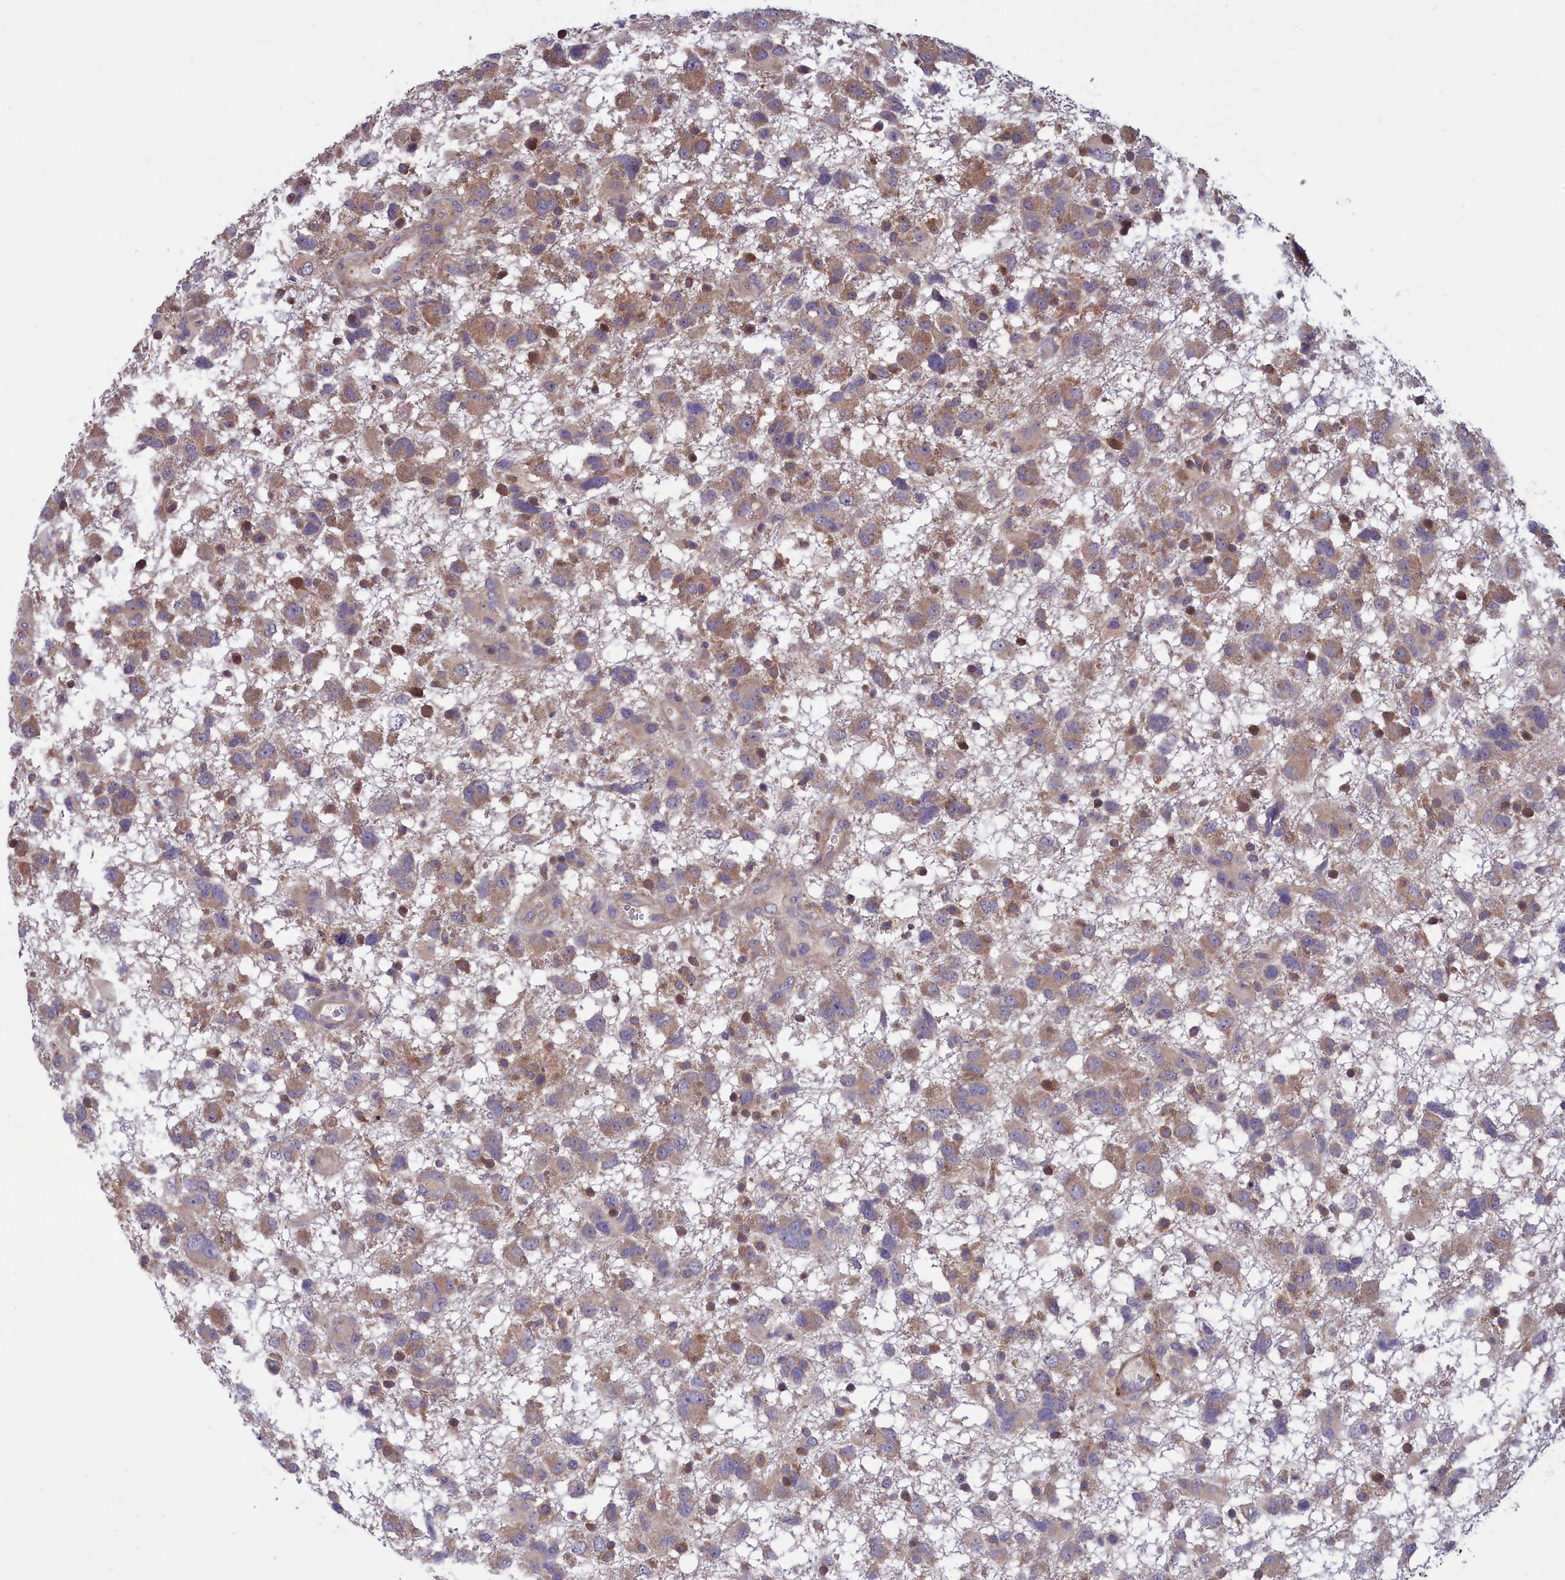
{"staining": {"intensity": "moderate", "quantity": "25%-75%", "location": "cytoplasmic/membranous"}, "tissue": "glioma", "cell_type": "Tumor cells", "image_type": "cancer", "snomed": [{"axis": "morphology", "description": "Glioma, malignant, High grade"}, {"axis": "topography", "description": "Brain"}], "caption": "The histopathology image demonstrates immunohistochemical staining of malignant high-grade glioma. There is moderate cytoplasmic/membranous staining is seen in approximately 25%-75% of tumor cells. The staining is performed using DAB (3,3'-diaminobenzidine) brown chromogen to label protein expression. The nuclei are counter-stained blue using hematoxylin.", "gene": "AMDHD2", "patient": {"sex": "male", "age": 61}}